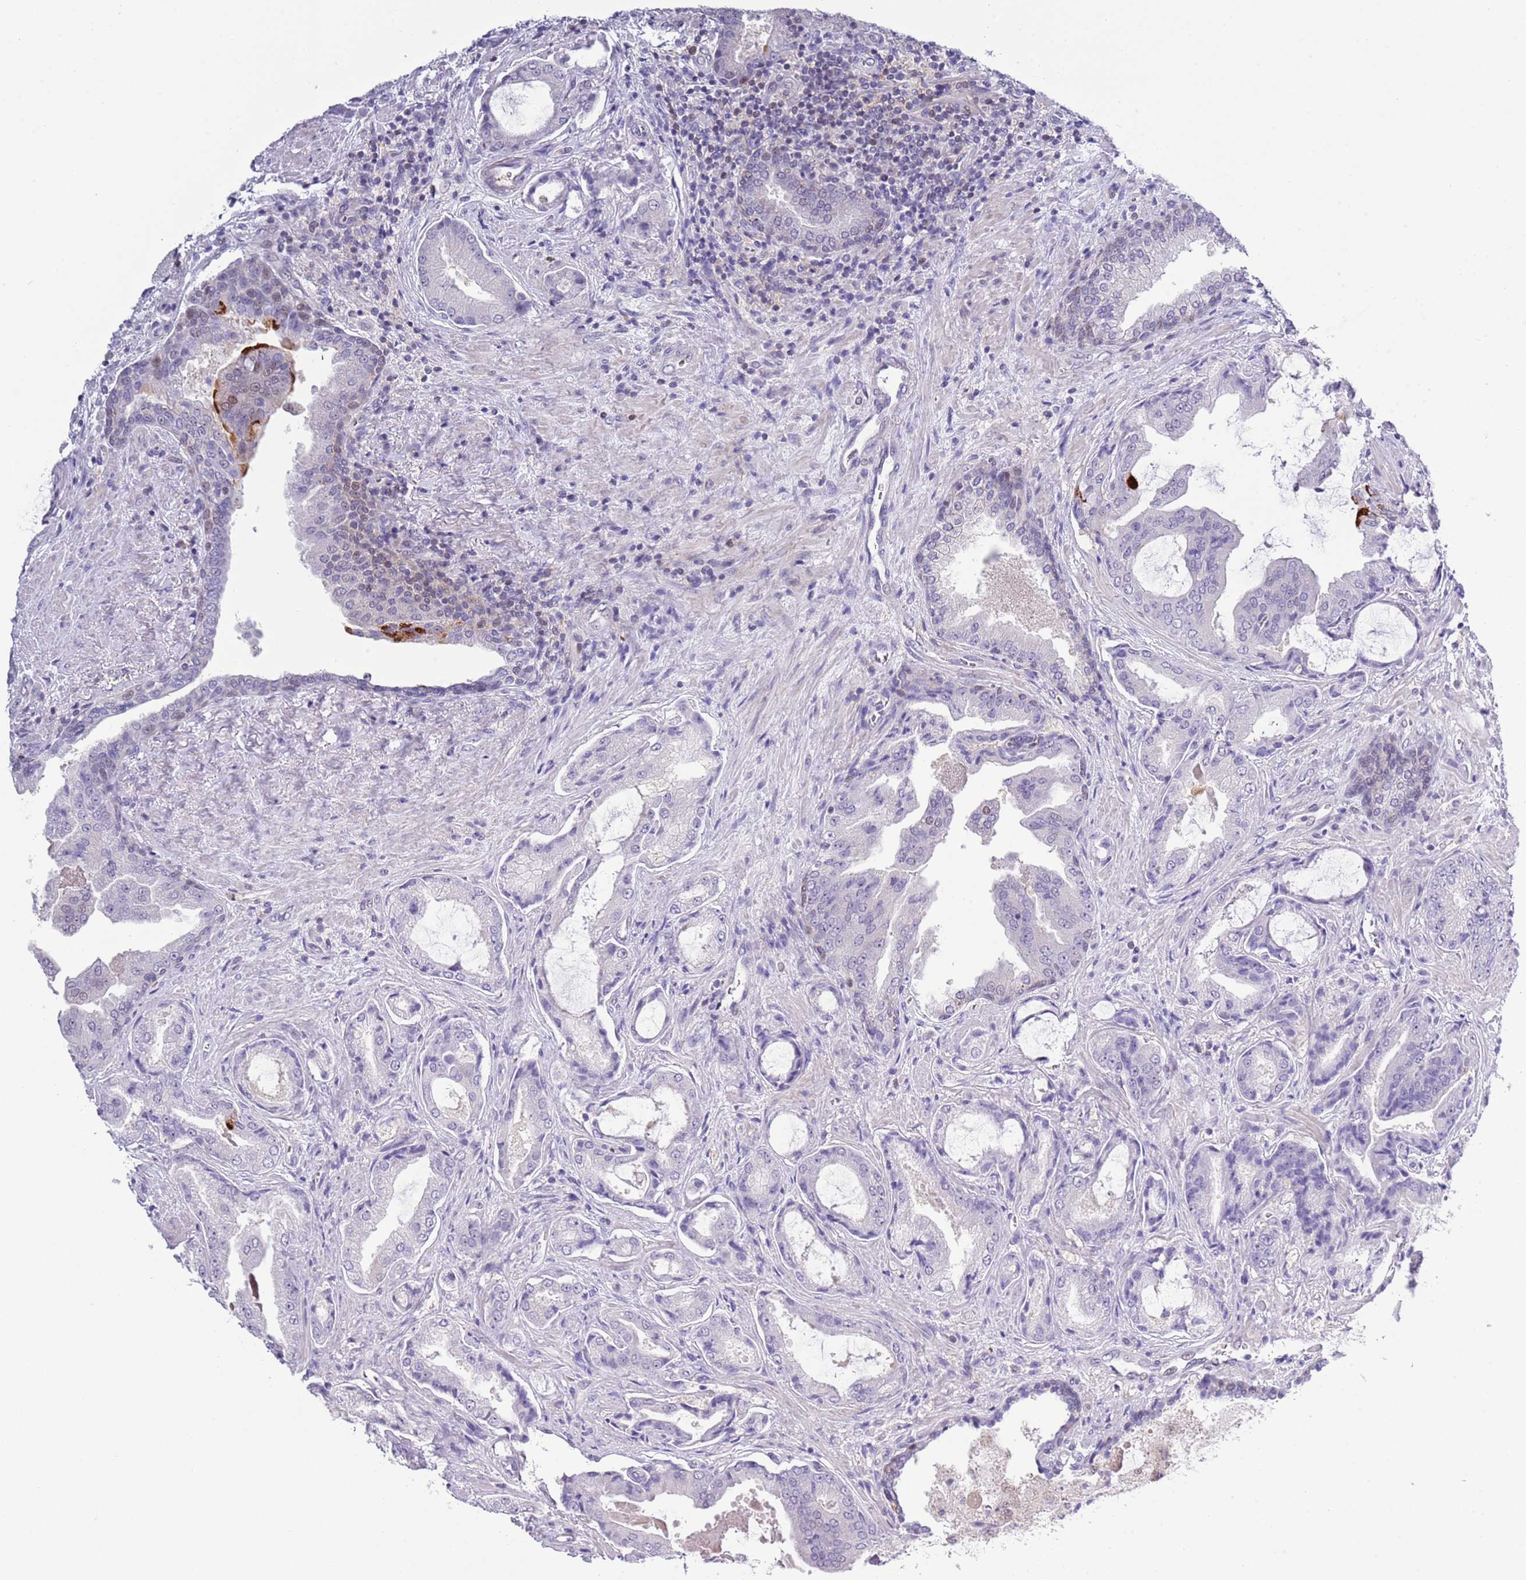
{"staining": {"intensity": "negative", "quantity": "none", "location": "none"}, "tissue": "prostate cancer", "cell_type": "Tumor cells", "image_type": "cancer", "snomed": [{"axis": "morphology", "description": "Adenocarcinoma, High grade"}, {"axis": "topography", "description": "Prostate"}], "caption": "This histopathology image is of prostate cancer (adenocarcinoma (high-grade)) stained with immunohistochemistry (IHC) to label a protein in brown with the nuclei are counter-stained blue. There is no positivity in tumor cells.", "gene": "NBPF6", "patient": {"sex": "male", "age": 68}}